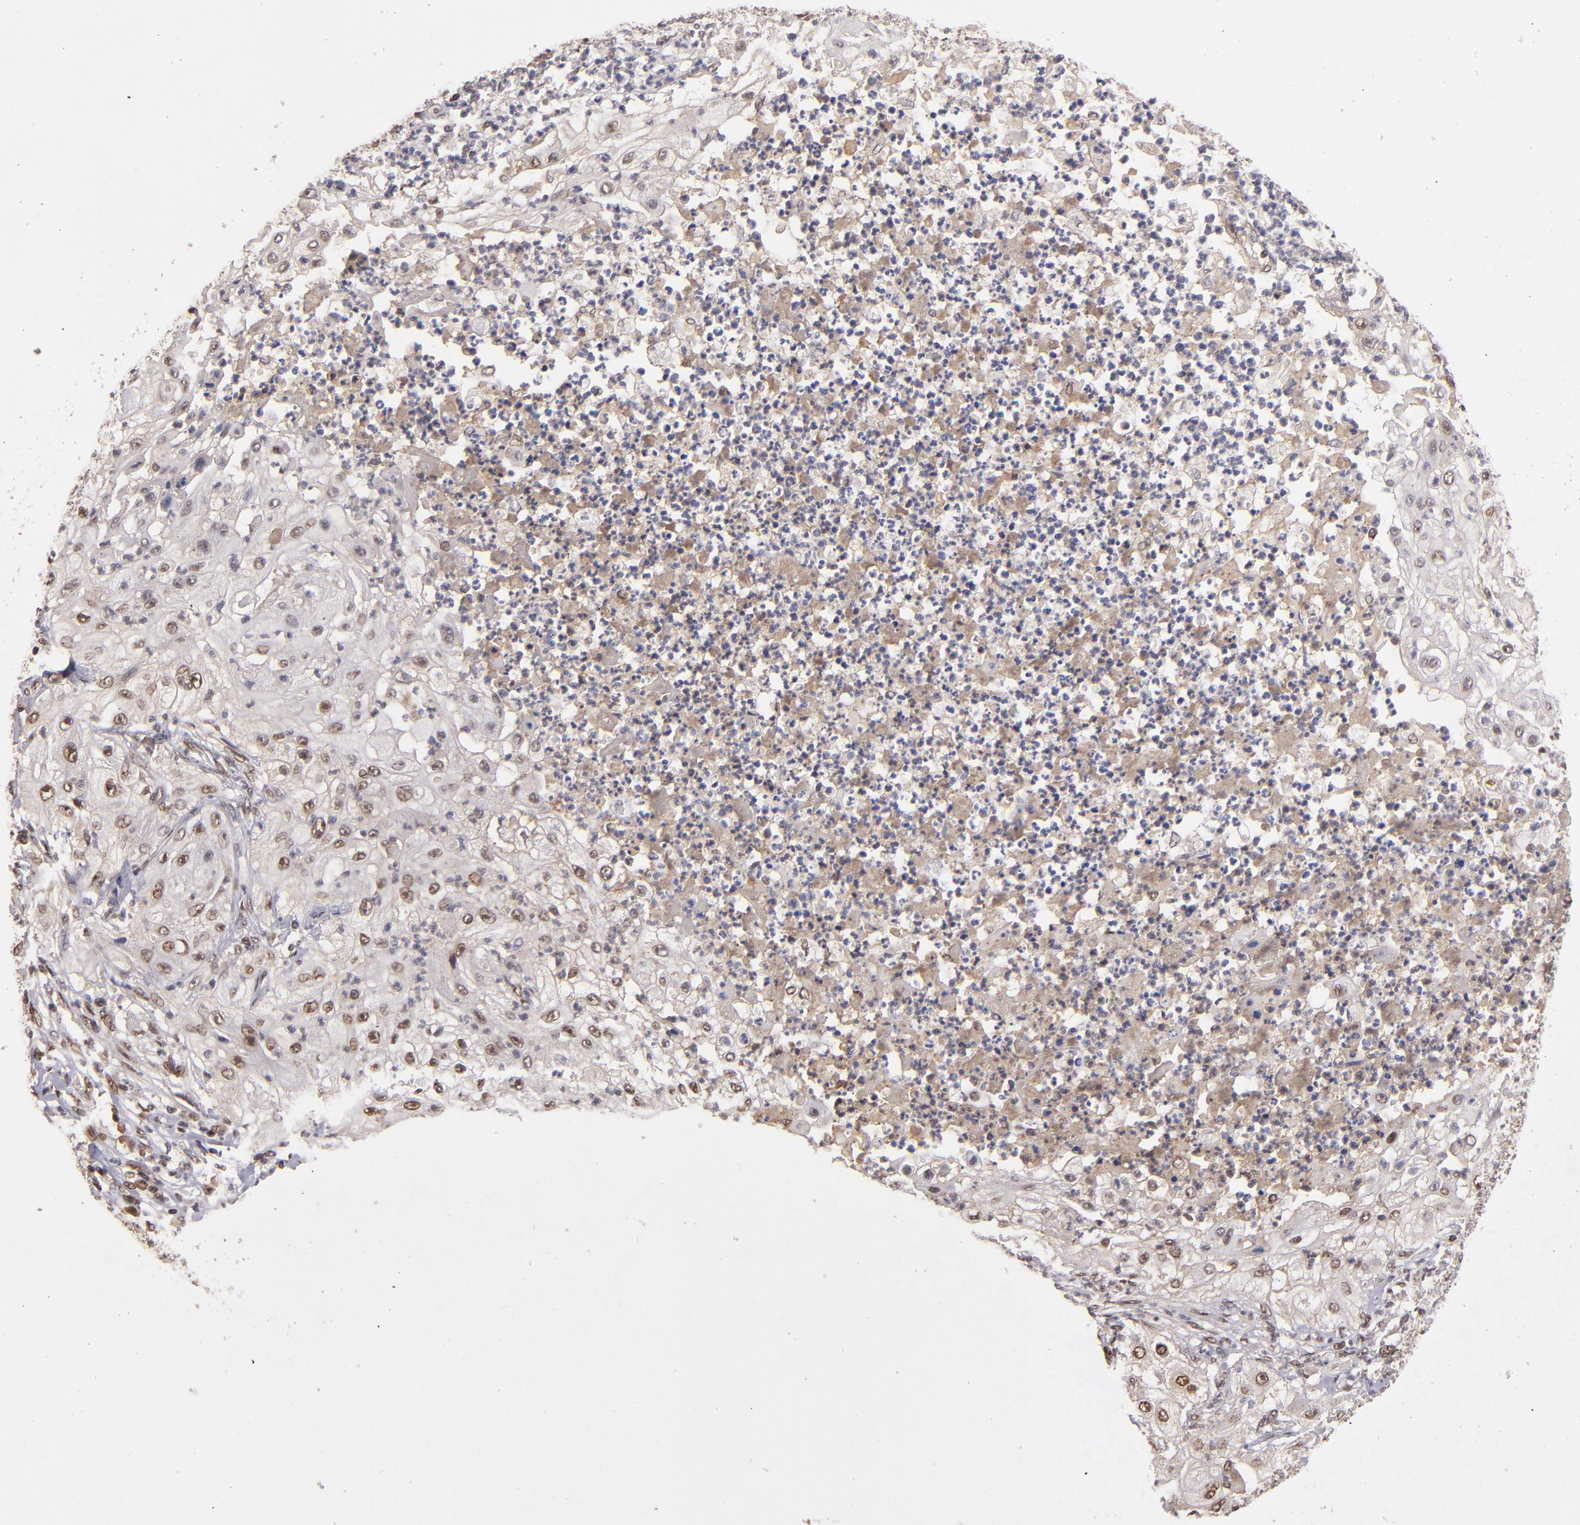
{"staining": {"intensity": "moderate", "quantity": "25%-75%", "location": "nuclear"}, "tissue": "lung cancer", "cell_type": "Tumor cells", "image_type": "cancer", "snomed": [{"axis": "morphology", "description": "Inflammation, NOS"}, {"axis": "morphology", "description": "Squamous cell carcinoma, NOS"}, {"axis": "topography", "description": "Lymph node"}, {"axis": "topography", "description": "Soft tissue"}, {"axis": "topography", "description": "Lung"}], "caption": "The photomicrograph reveals immunohistochemical staining of lung cancer (squamous cell carcinoma). There is moderate nuclear positivity is identified in approximately 25%-75% of tumor cells.", "gene": "ABHD12B", "patient": {"sex": "male", "age": 66}}